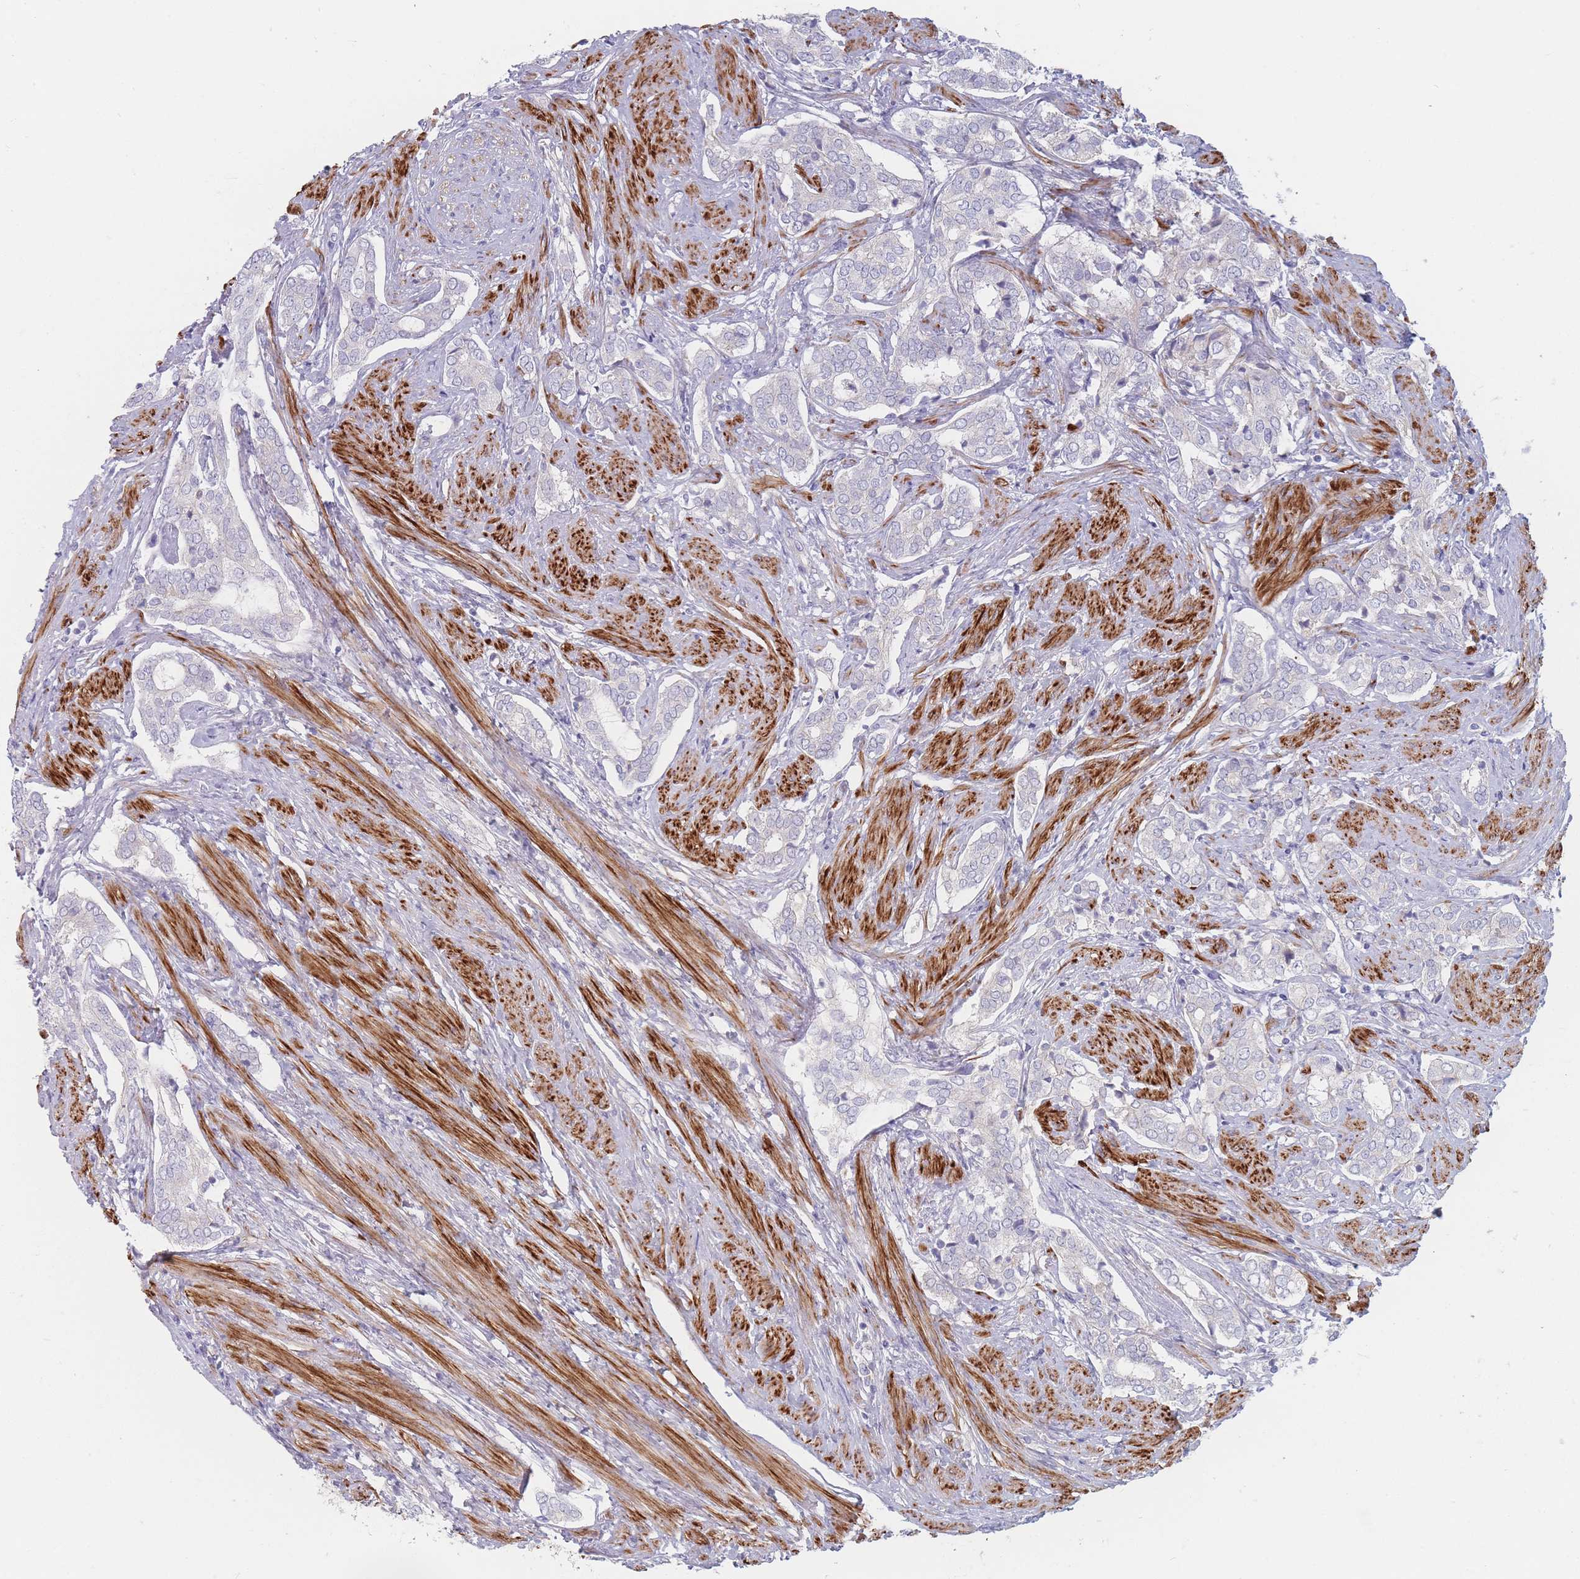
{"staining": {"intensity": "negative", "quantity": "none", "location": "none"}, "tissue": "prostate cancer", "cell_type": "Tumor cells", "image_type": "cancer", "snomed": [{"axis": "morphology", "description": "Adenocarcinoma, High grade"}, {"axis": "topography", "description": "Prostate"}], "caption": "Tumor cells show no significant staining in prostate cancer.", "gene": "ERBIN", "patient": {"sex": "male", "age": 71}}